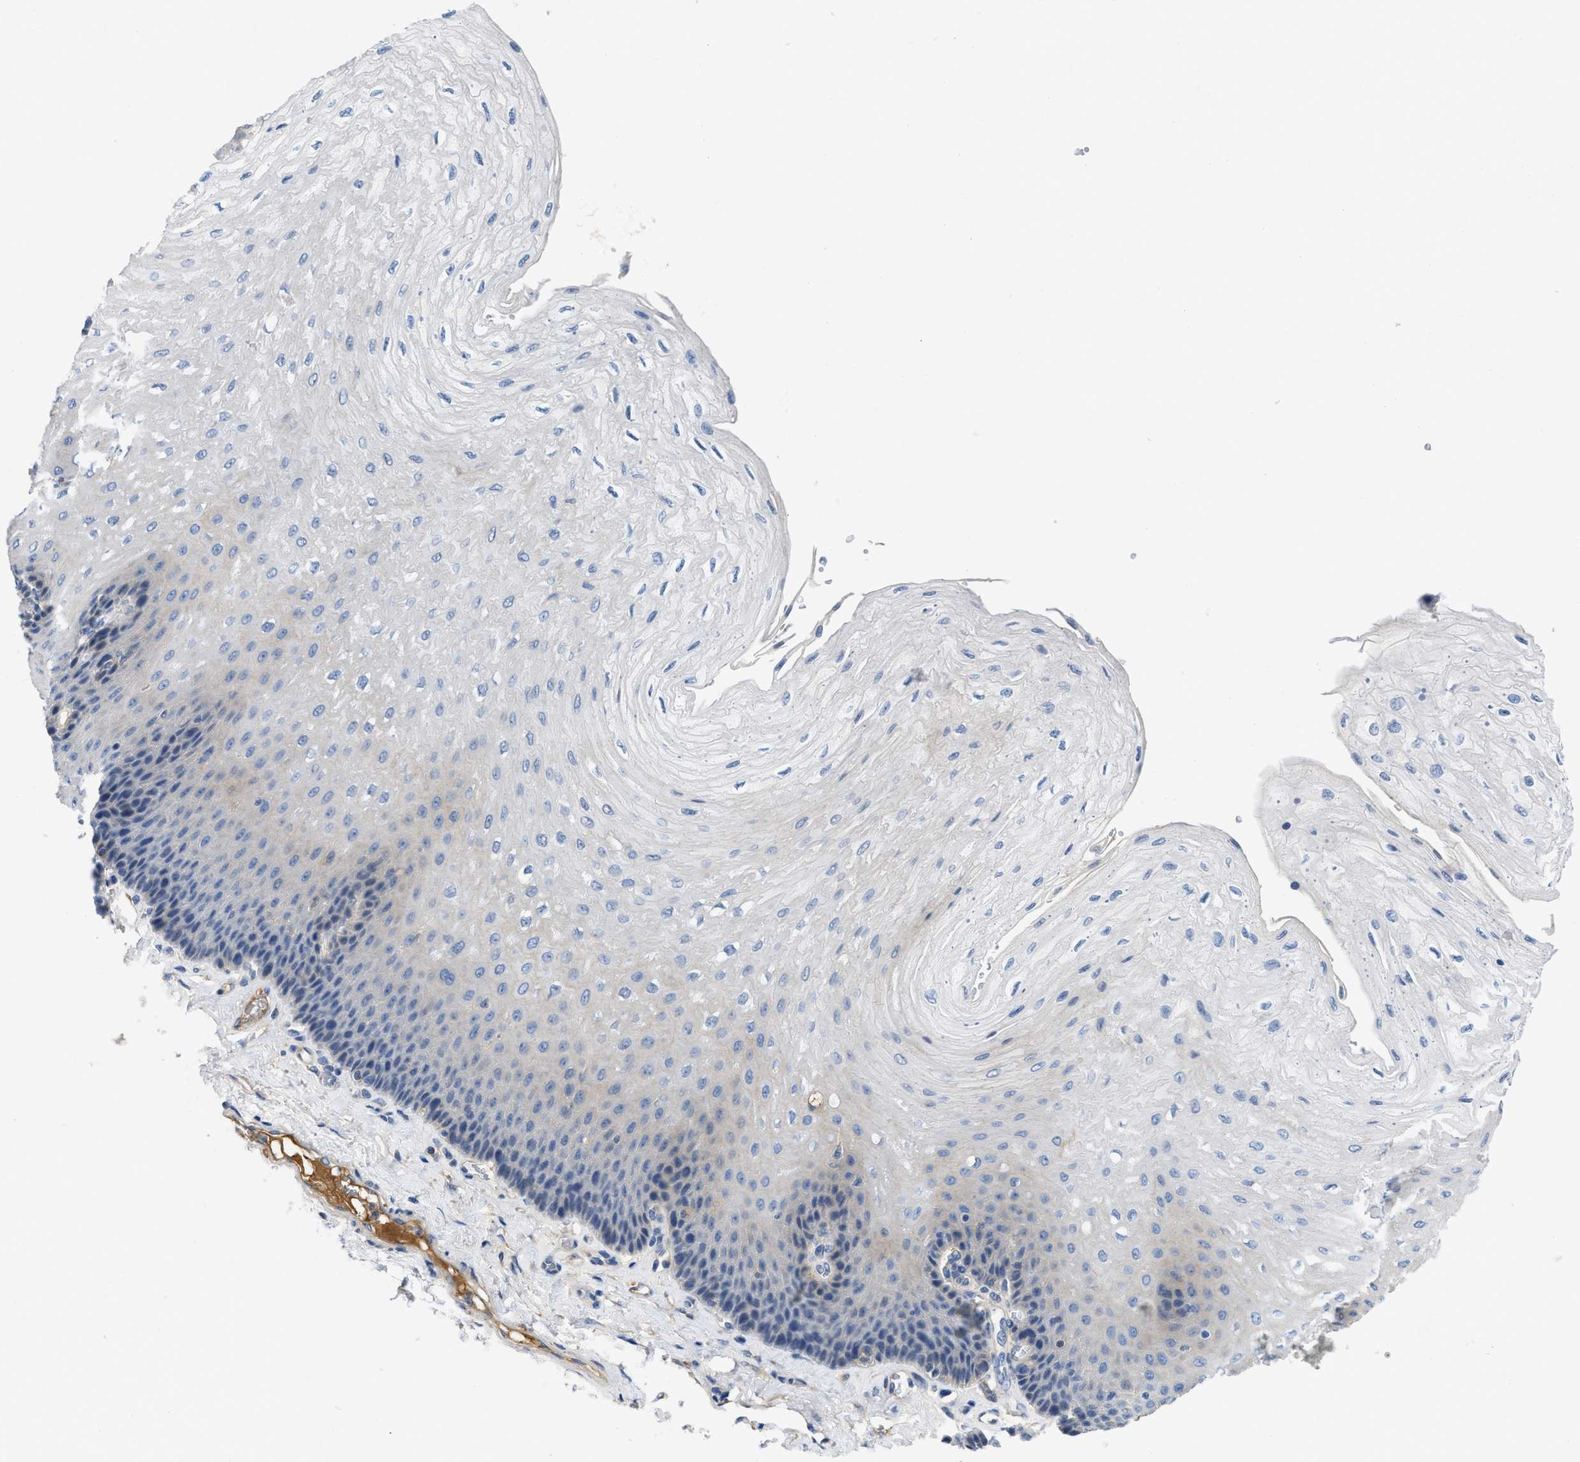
{"staining": {"intensity": "negative", "quantity": "none", "location": "none"}, "tissue": "esophagus", "cell_type": "Squamous epithelial cells", "image_type": "normal", "snomed": [{"axis": "morphology", "description": "Normal tissue, NOS"}, {"axis": "topography", "description": "Esophagus"}], "caption": "An image of esophagus stained for a protein shows no brown staining in squamous epithelial cells.", "gene": "C1S", "patient": {"sex": "female", "age": 72}}